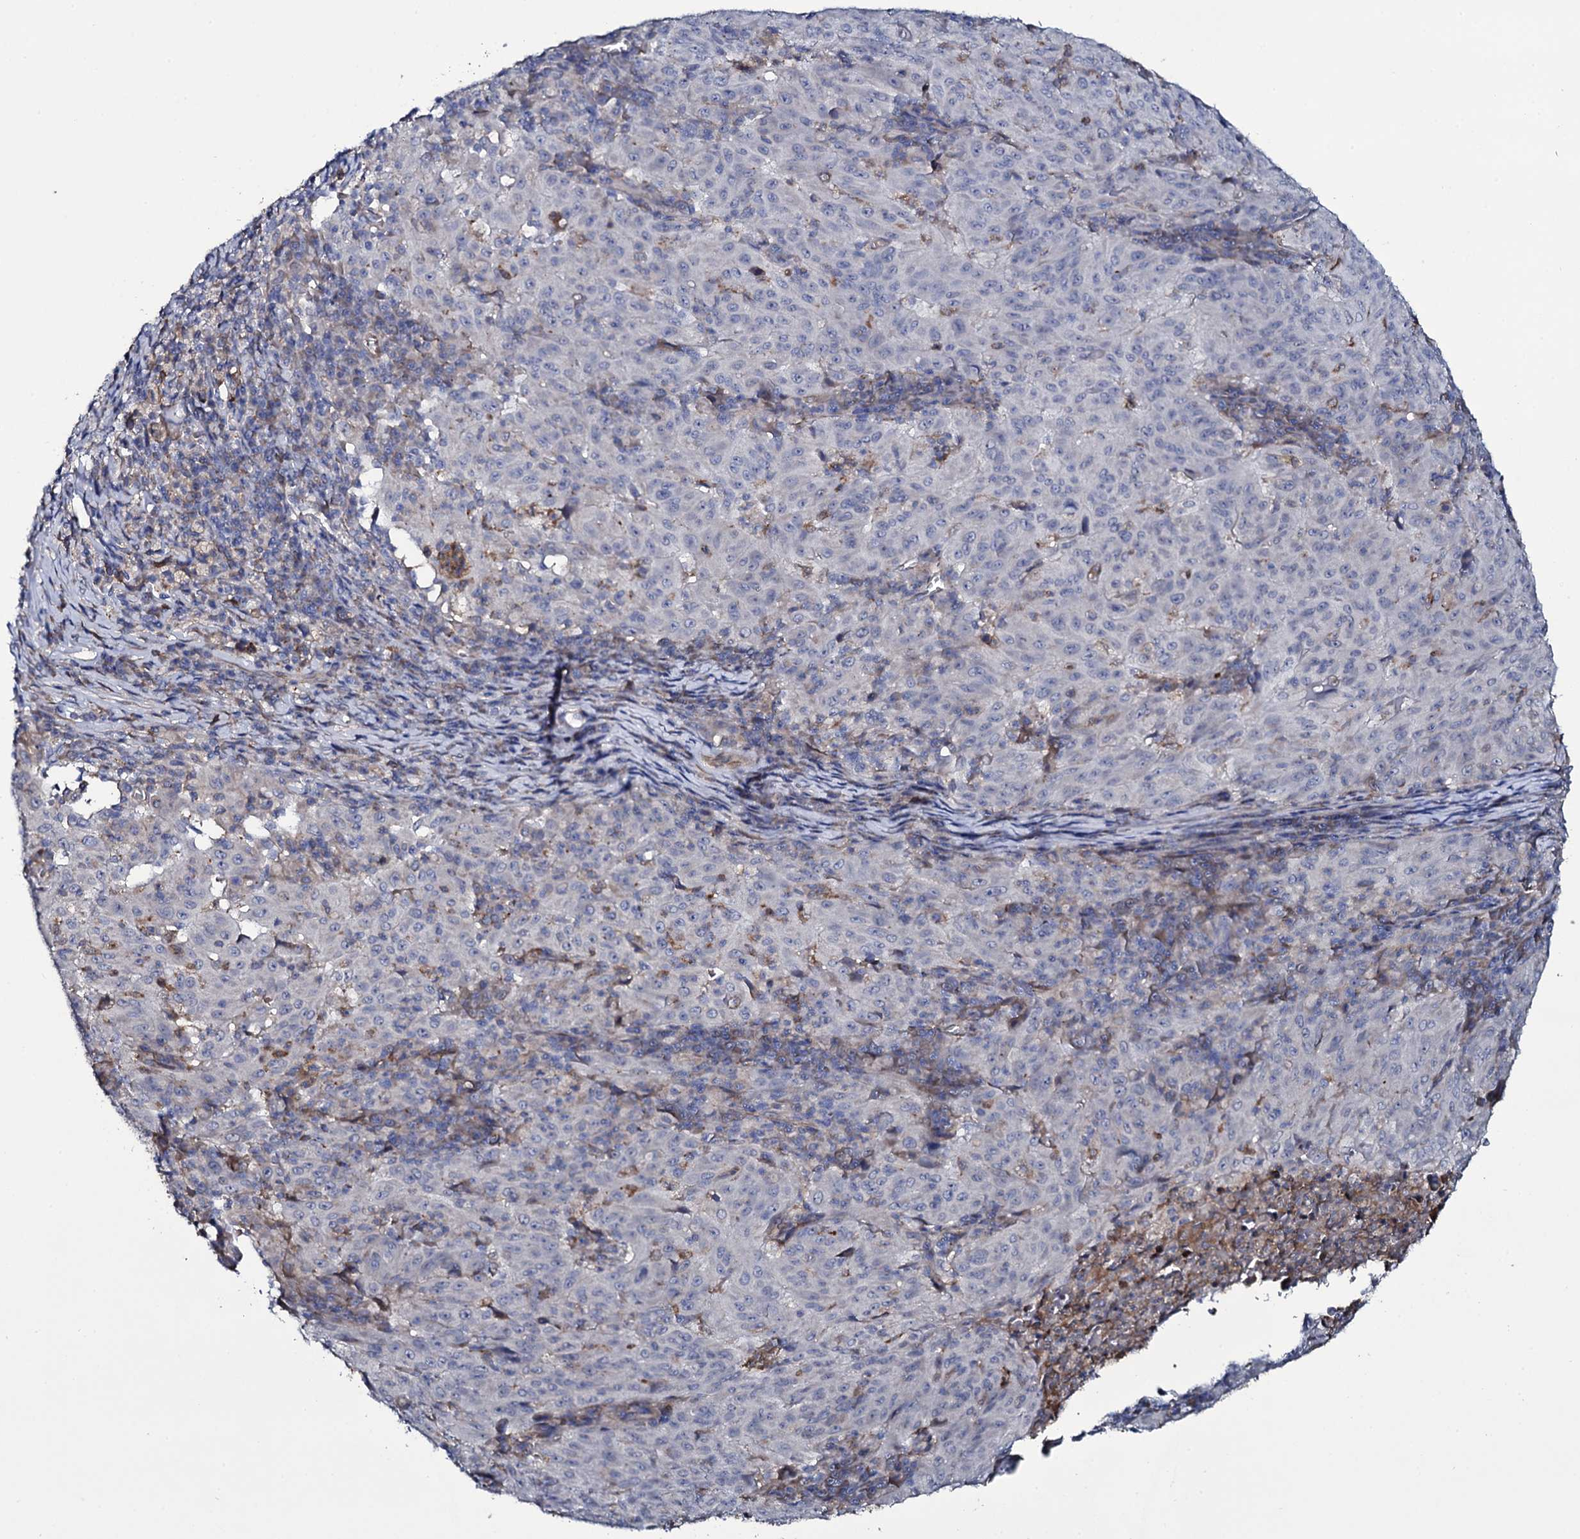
{"staining": {"intensity": "negative", "quantity": "none", "location": "none"}, "tissue": "pancreatic cancer", "cell_type": "Tumor cells", "image_type": "cancer", "snomed": [{"axis": "morphology", "description": "Adenocarcinoma, NOS"}, {"axis": "topography", "description": "Pancreas"}], "caption": "A micrograph of adenocarcinoma (pancreatic) stained for a protein exhibits no brown staining in tumor cells. (Stains: DAB (3,3'-diaminobenzidine) immunohistochemistry with hematoxylin counter stain, Microscopy: brightfield microscopy at high magnification).", "gene": "TTC23", "patient": {"sex": "male", "age": 63}}